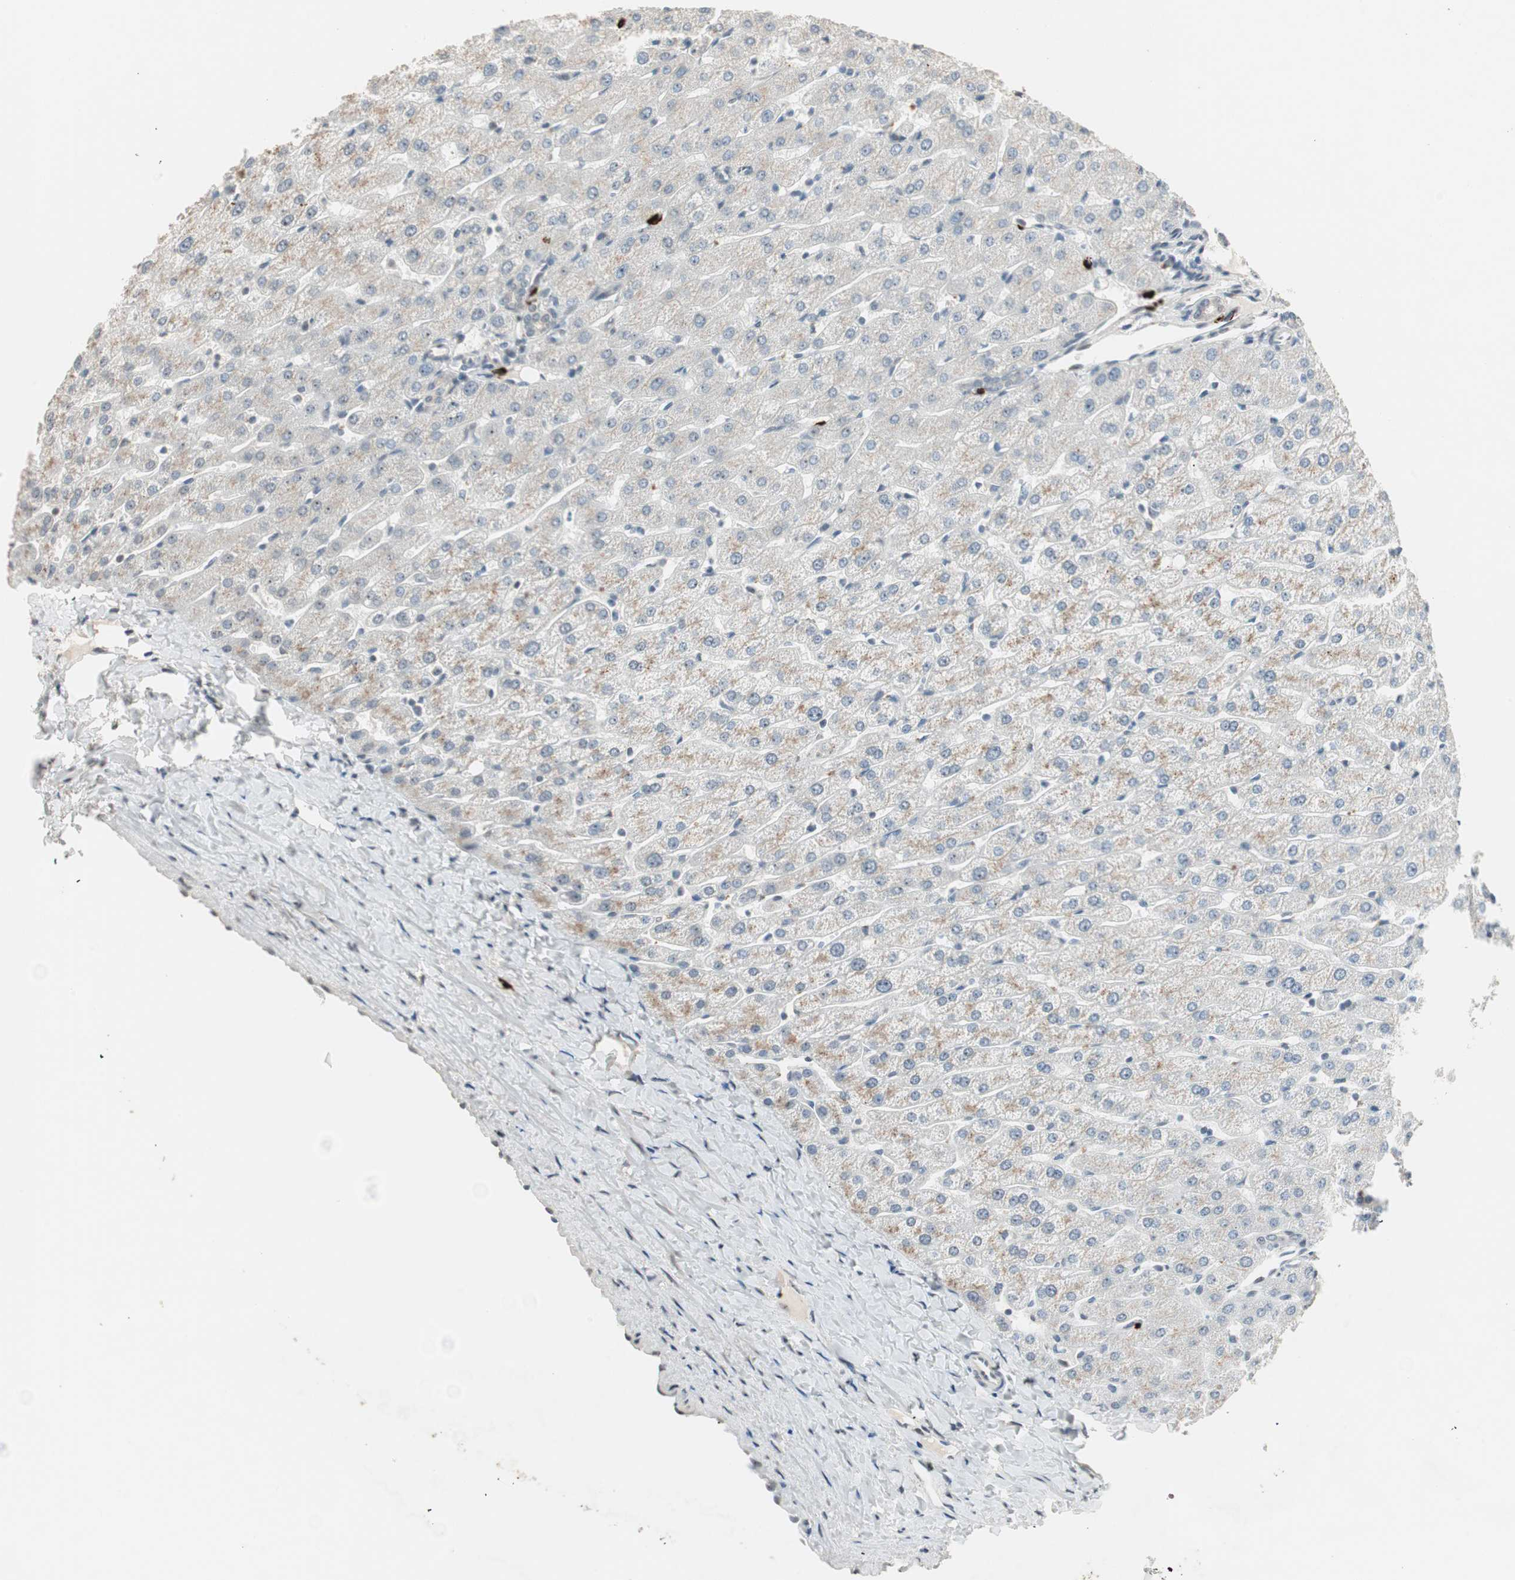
{"staining": {"intensity": "negative", "quantity": "none", "location": "none"}, "tissue": "liver", "cell_type": "Cholangiocytes", "image_type": "normal", "snomed": [{"axis": "morphology", "description": "Normal tissue, NOS"}, {"axis": "morphology", "description": "Fibrosis, NOS"}, {"axis": "topography", "description": "Liver"}], "caption": "Immunohistochemistry (IHC) micrograph of benign liver: liver stained with DAB (3,3'-diaminobenzidine) shows no significant protein positivity in cholangiocytes.", "gene": "ETV4", "patient": {"sex": "female", "age": 29}}